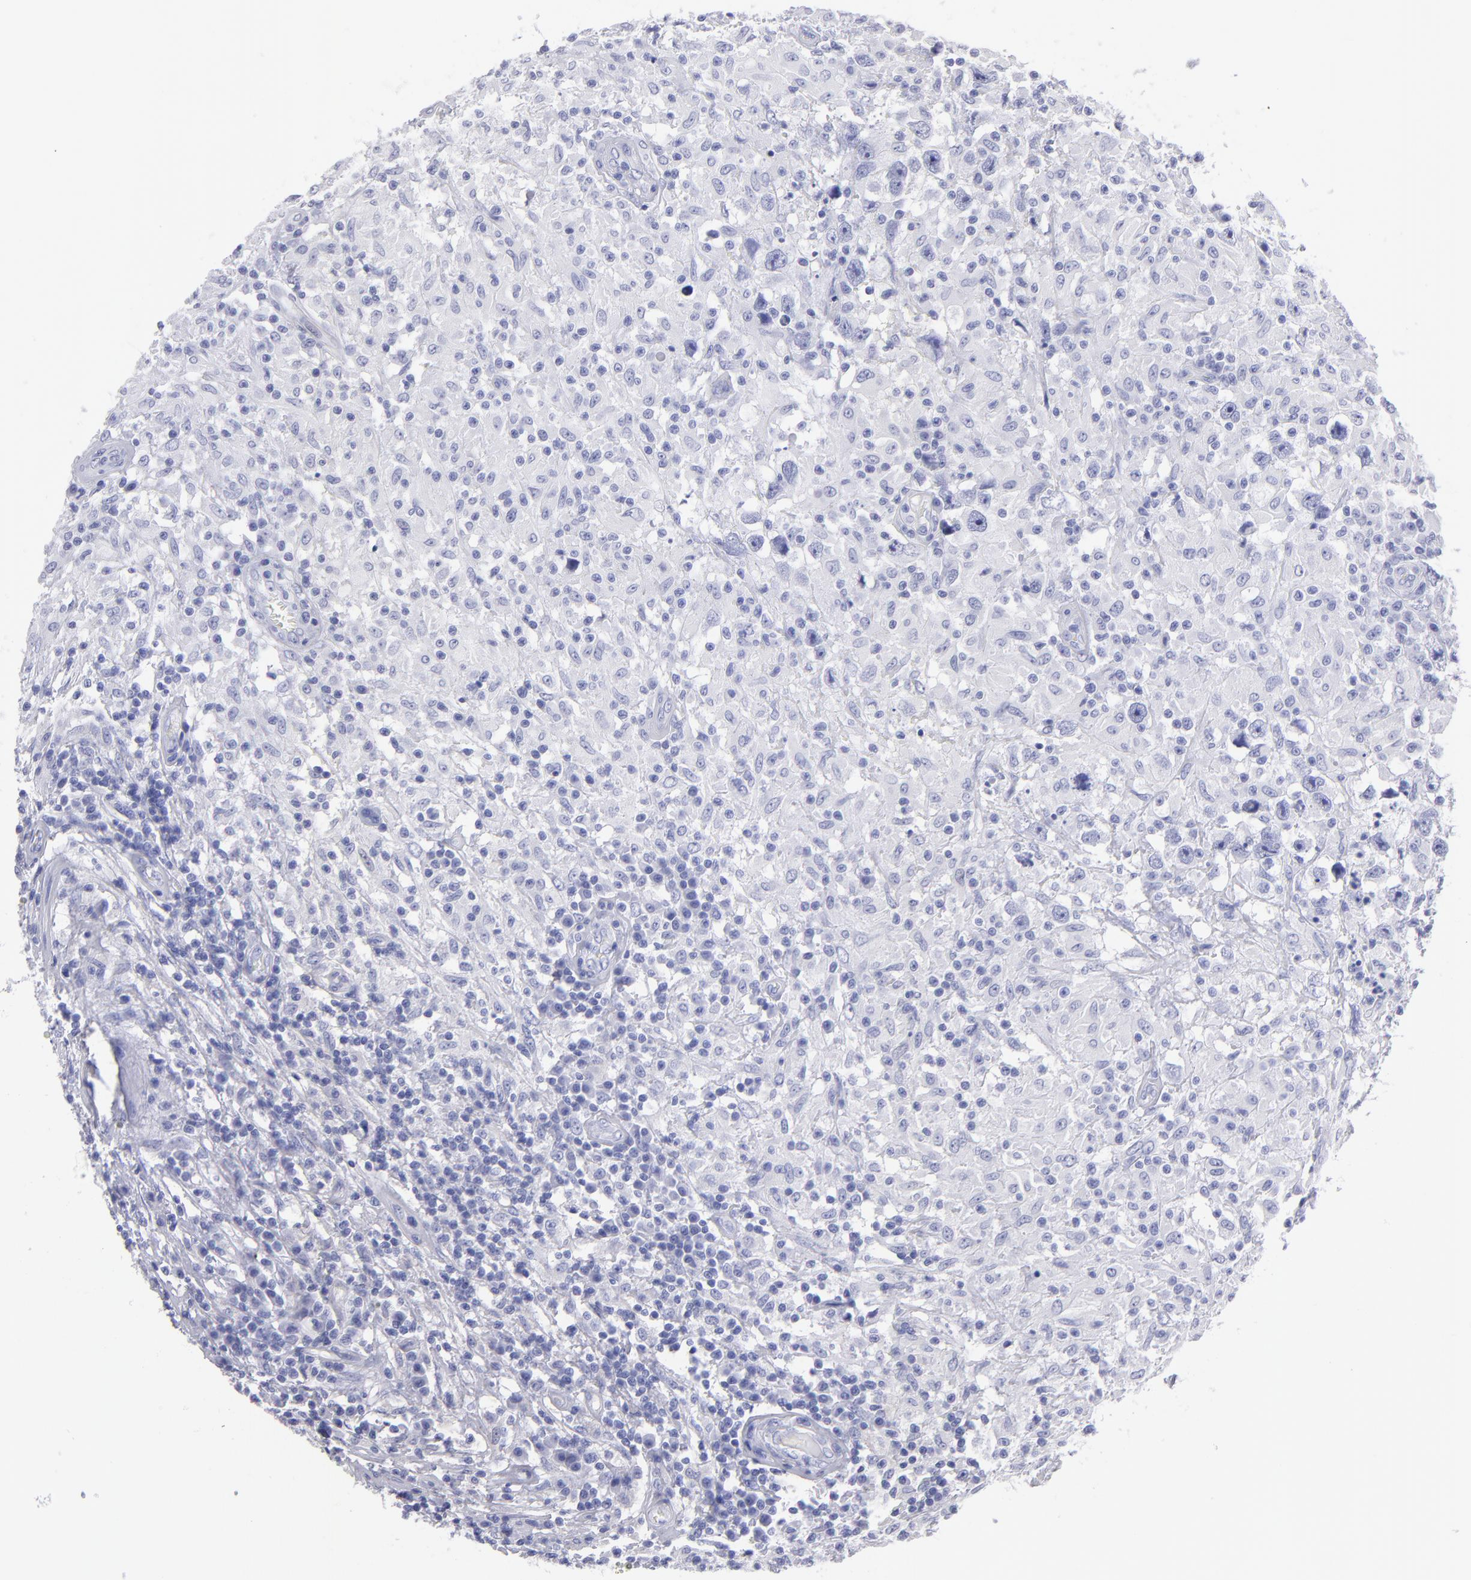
{"staining": {"intensity": "negative", "quantity": "none", "location": "none"}, "tissue": "testis cancer", "cell_type": "Tumor cells", "image_type": "cancer", "snomed": [{"axis": "morphology", "description": "Seminoma, NOS"}, {"axis": "topography", "description": "Testis"}], "caption": "Immunohistochemistry of testis seminoma shows no staining in tumor cells.", "gene": "MB", "patient": {"sex": "male", "age": 34}}